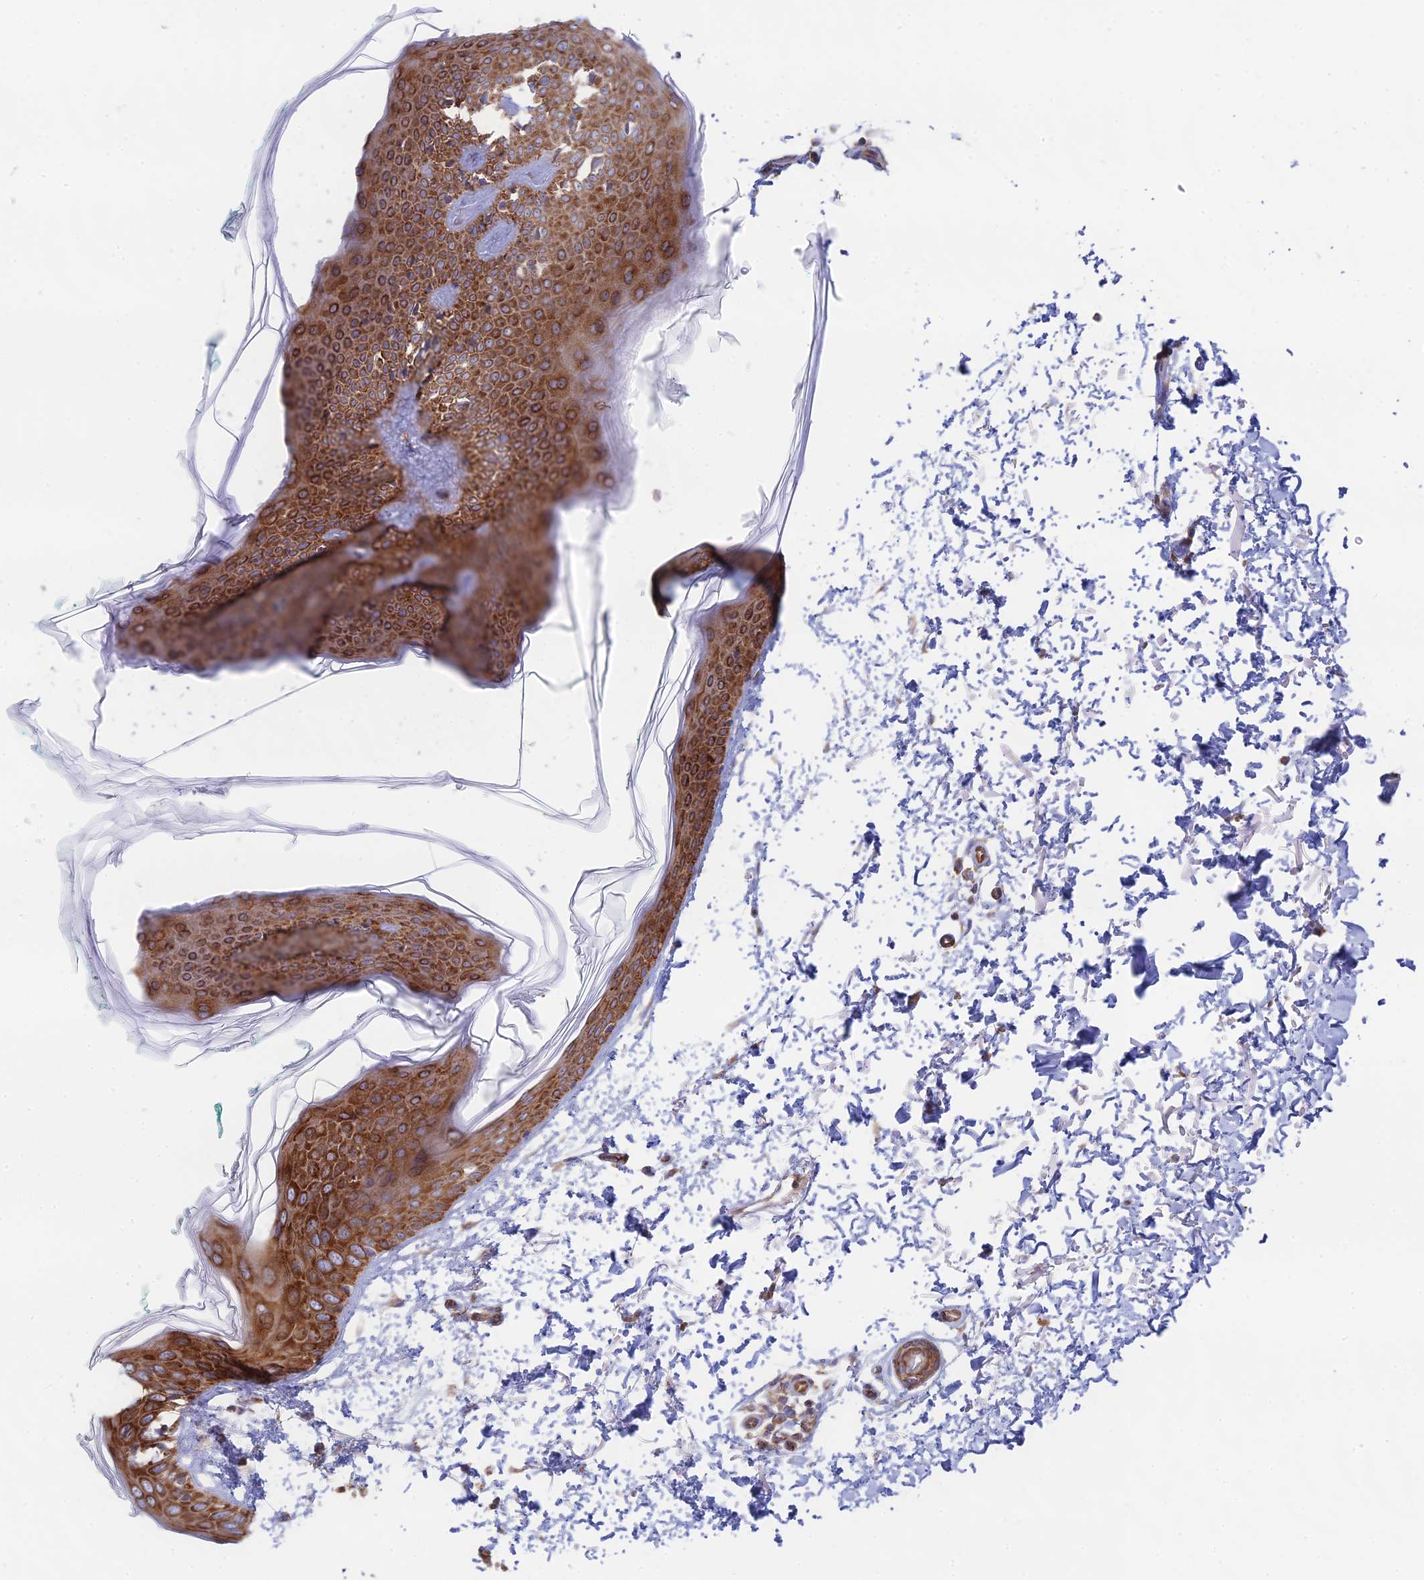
{"staining": {"intensity": "moderate", "quantity": ">75%", "location": "cytoplasmic/membranous"}, "tissue": "skin", "cell_type": "Fibroblasts", "image_type": "normal", "snomed": [{"axis": "morphology", "description": "Normal tissue, NOS"}, {"axis": "topography", "description": "Skin"}], "caption": "A brown stain highlights moderate cytoplasmic/membranous expression of a protein in fibroblasts of normal human skin. (Stains: DAB in brown, nuclei in blue, Microscopy: brightfield microscopy at high magnification).", "gene": "CCDC69", "patient": {"sex": "male", "age": 66}}